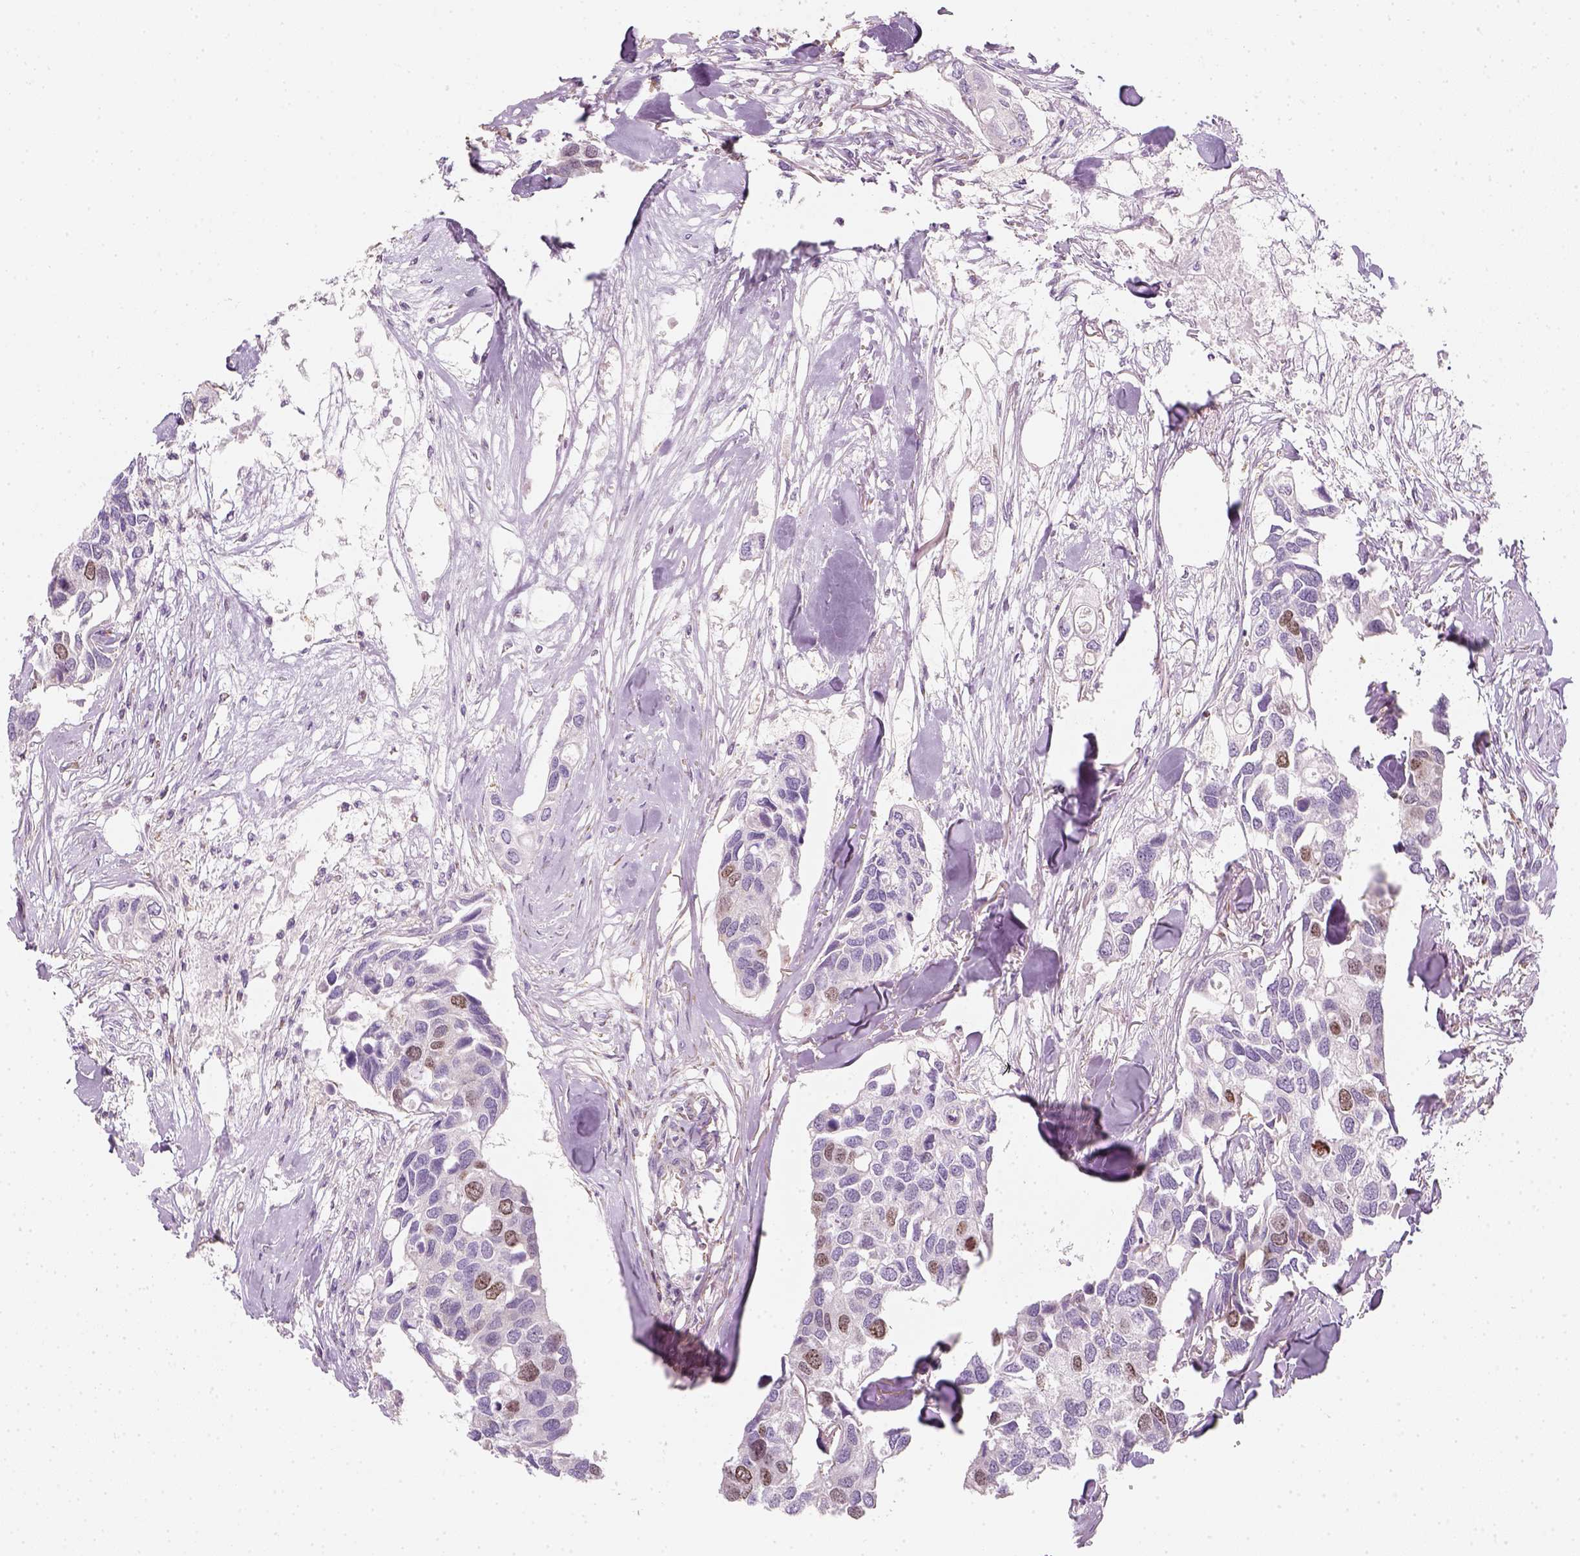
{"staining": {"intensity": "moderate", "quantity": "<25%", "location": "nuclear"}, "tissue": "breast cancer", "cell_type": "Tumor cells", "image_type": "cancer", "snomed": [{"axis": "morphology", "description": "Duct carcinoma"}, {"axis": "topography", "description": "Breast"}], "caption": "Approximately <25% of tumor cells in human breast cancer show moderate nuclear protein staining as visualized by brown immunohistochemical staining.", "gene": "LCA5", "patient": {"sex": "female", "age": 83}}